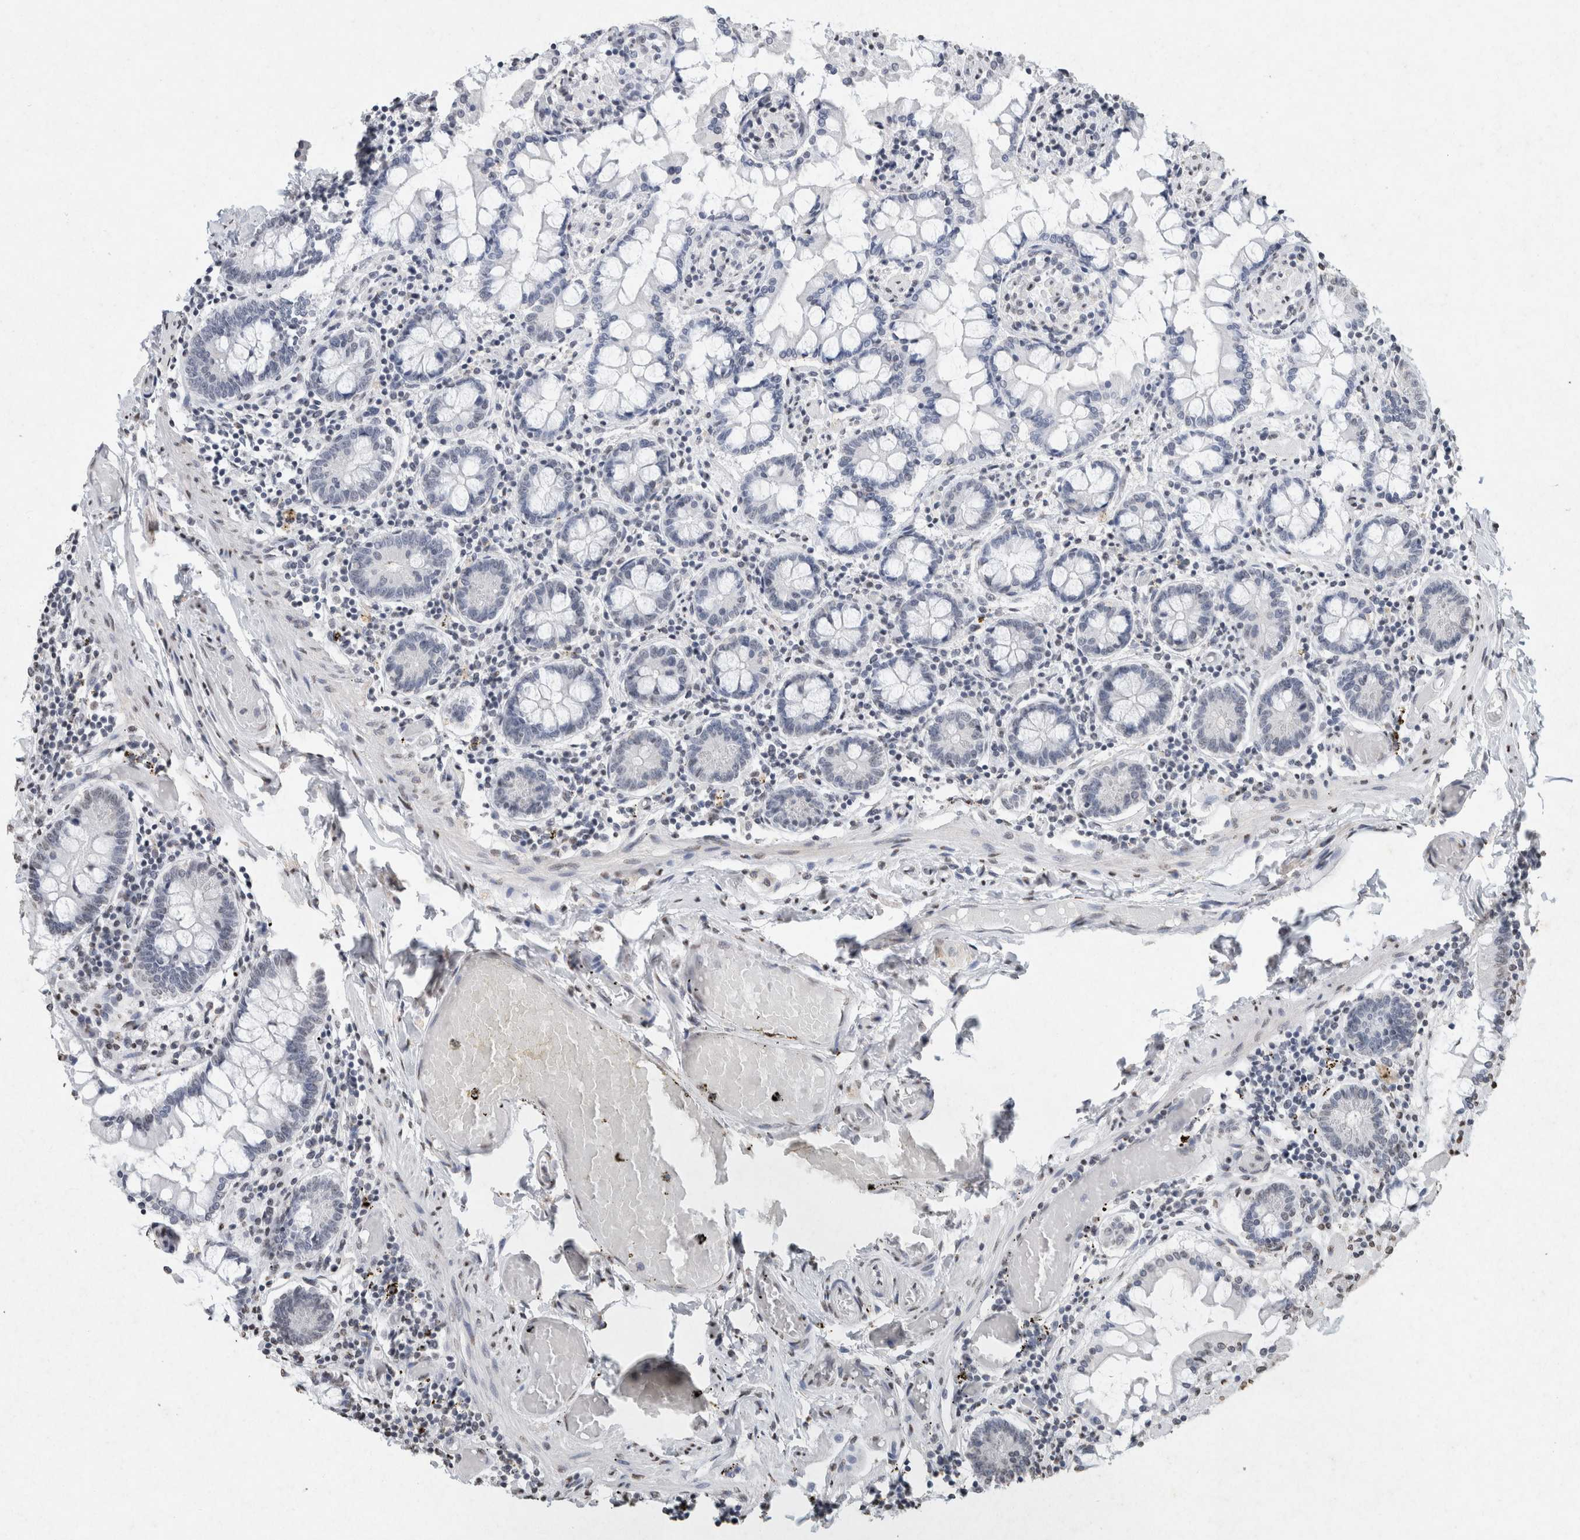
{"staining": {"intensity": "negative", "quantity": "none", "location": "none"}, "tissue": "small intestine", "cell_type": "Glandular cells", "image_type": "normal", "snomed": [{"axis": "morphology", "description": "Normal tissue, NOS"}, {"axis": "topography", "description": "Small intestine"}], "caption": "A histopathology image of human small intestine is negative for staining in glandular cells. (Brightfield microscopy of DAB immunohistochemistry at high magnification).", "gene": "CNTN1", "patient": {"sex": "male", "age": 41}}